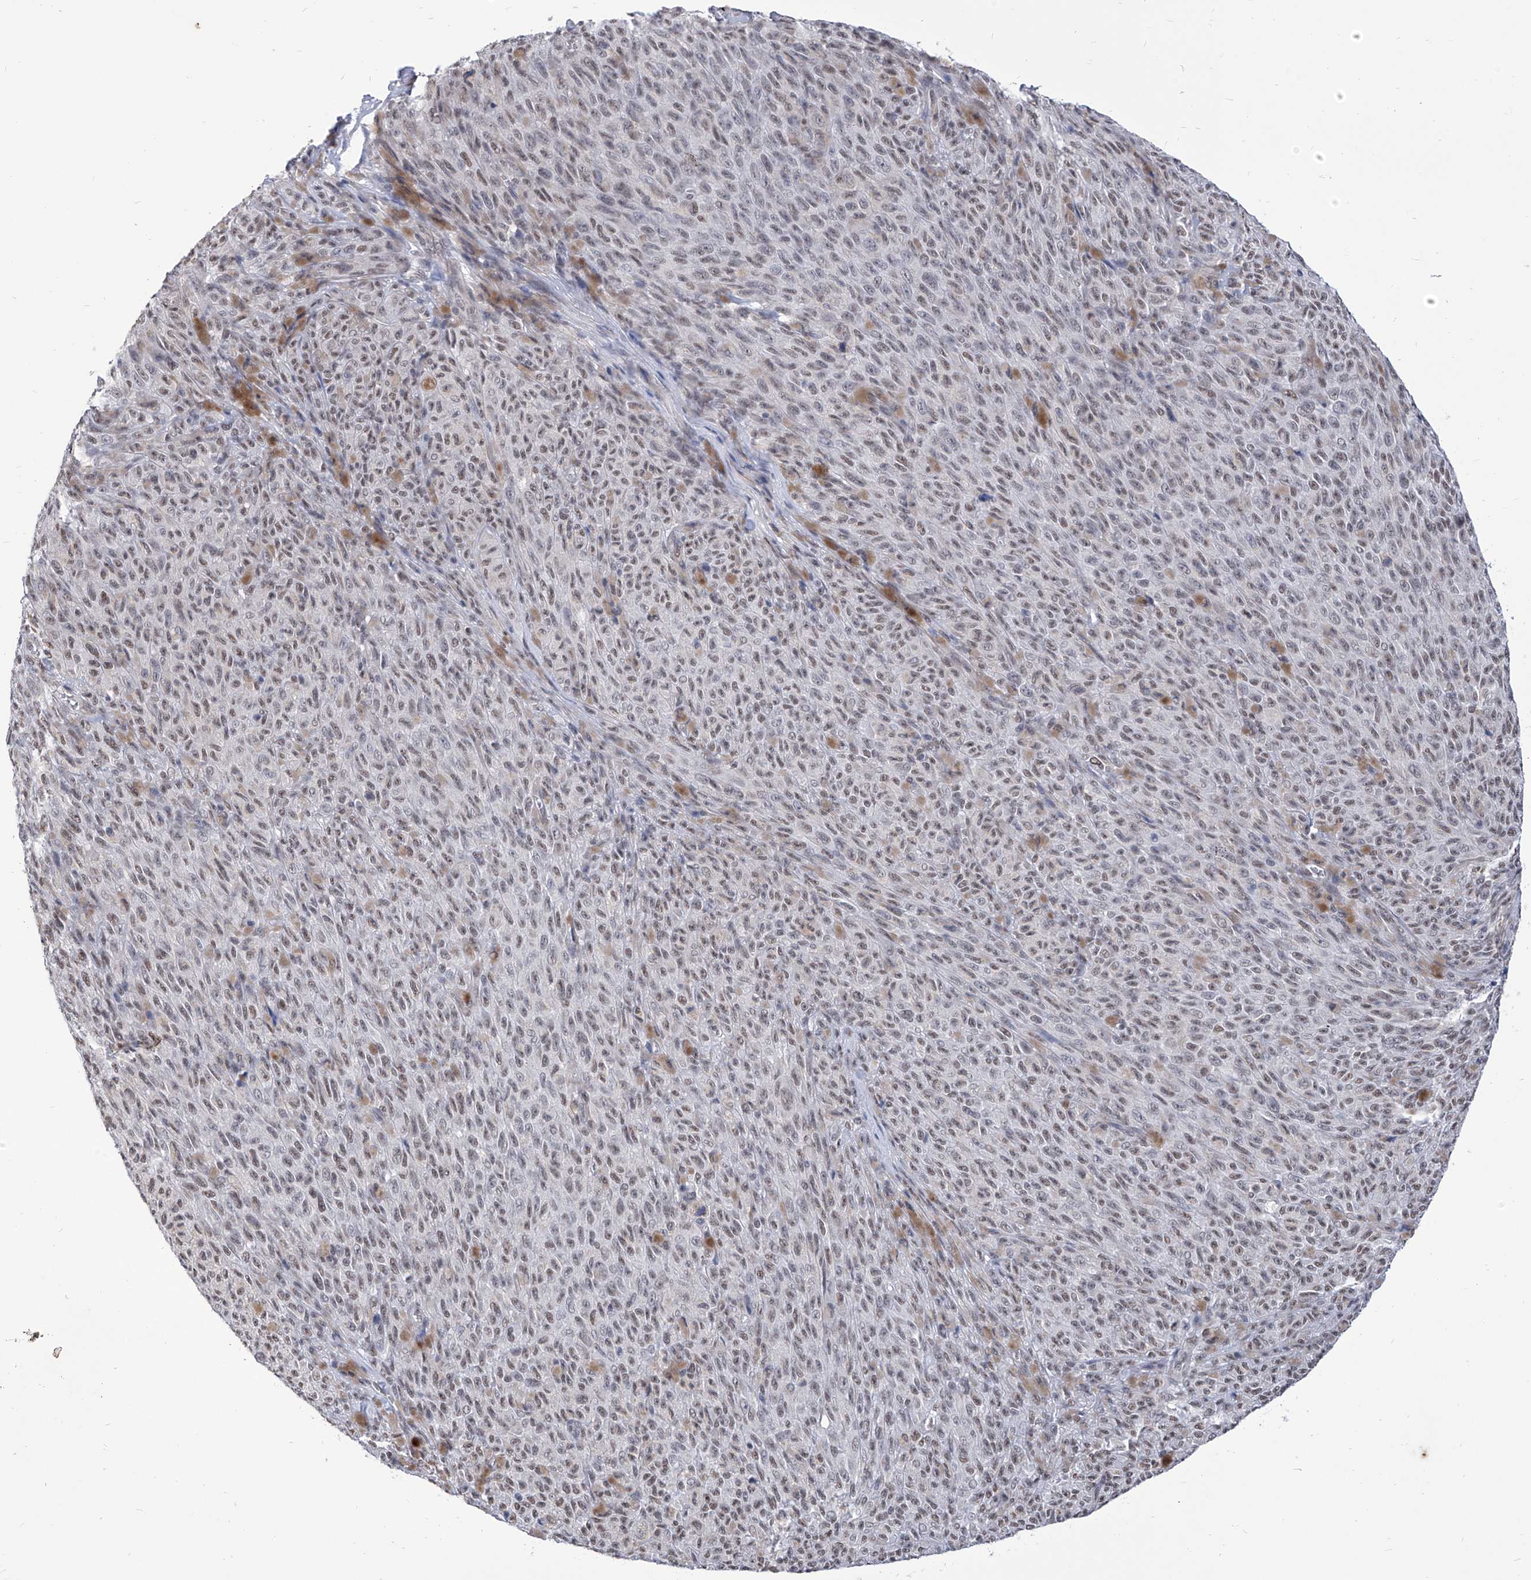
{"staining": {"intensity": "weak", "quantity": ">75%", "location": "nuclear"}, "tissue": "melanoma", "cell_type": "Tumor cells", "image_type": "cancer", "snomed": [{"axis": "morphology", "description": "Malignant melanoma, NOS"}, {"axis": "topography", "description": "Skin"}], "caption": "Protein expression analysis of human melanoma reveals weak nuclear staining in about >75% of tumor cells. (DAB (3,3'-diaminobenzidine) IHC with brightfield microscopy, high magnification).", "gene": "SART1", "patient": {"sex": "female", "age": 82}}